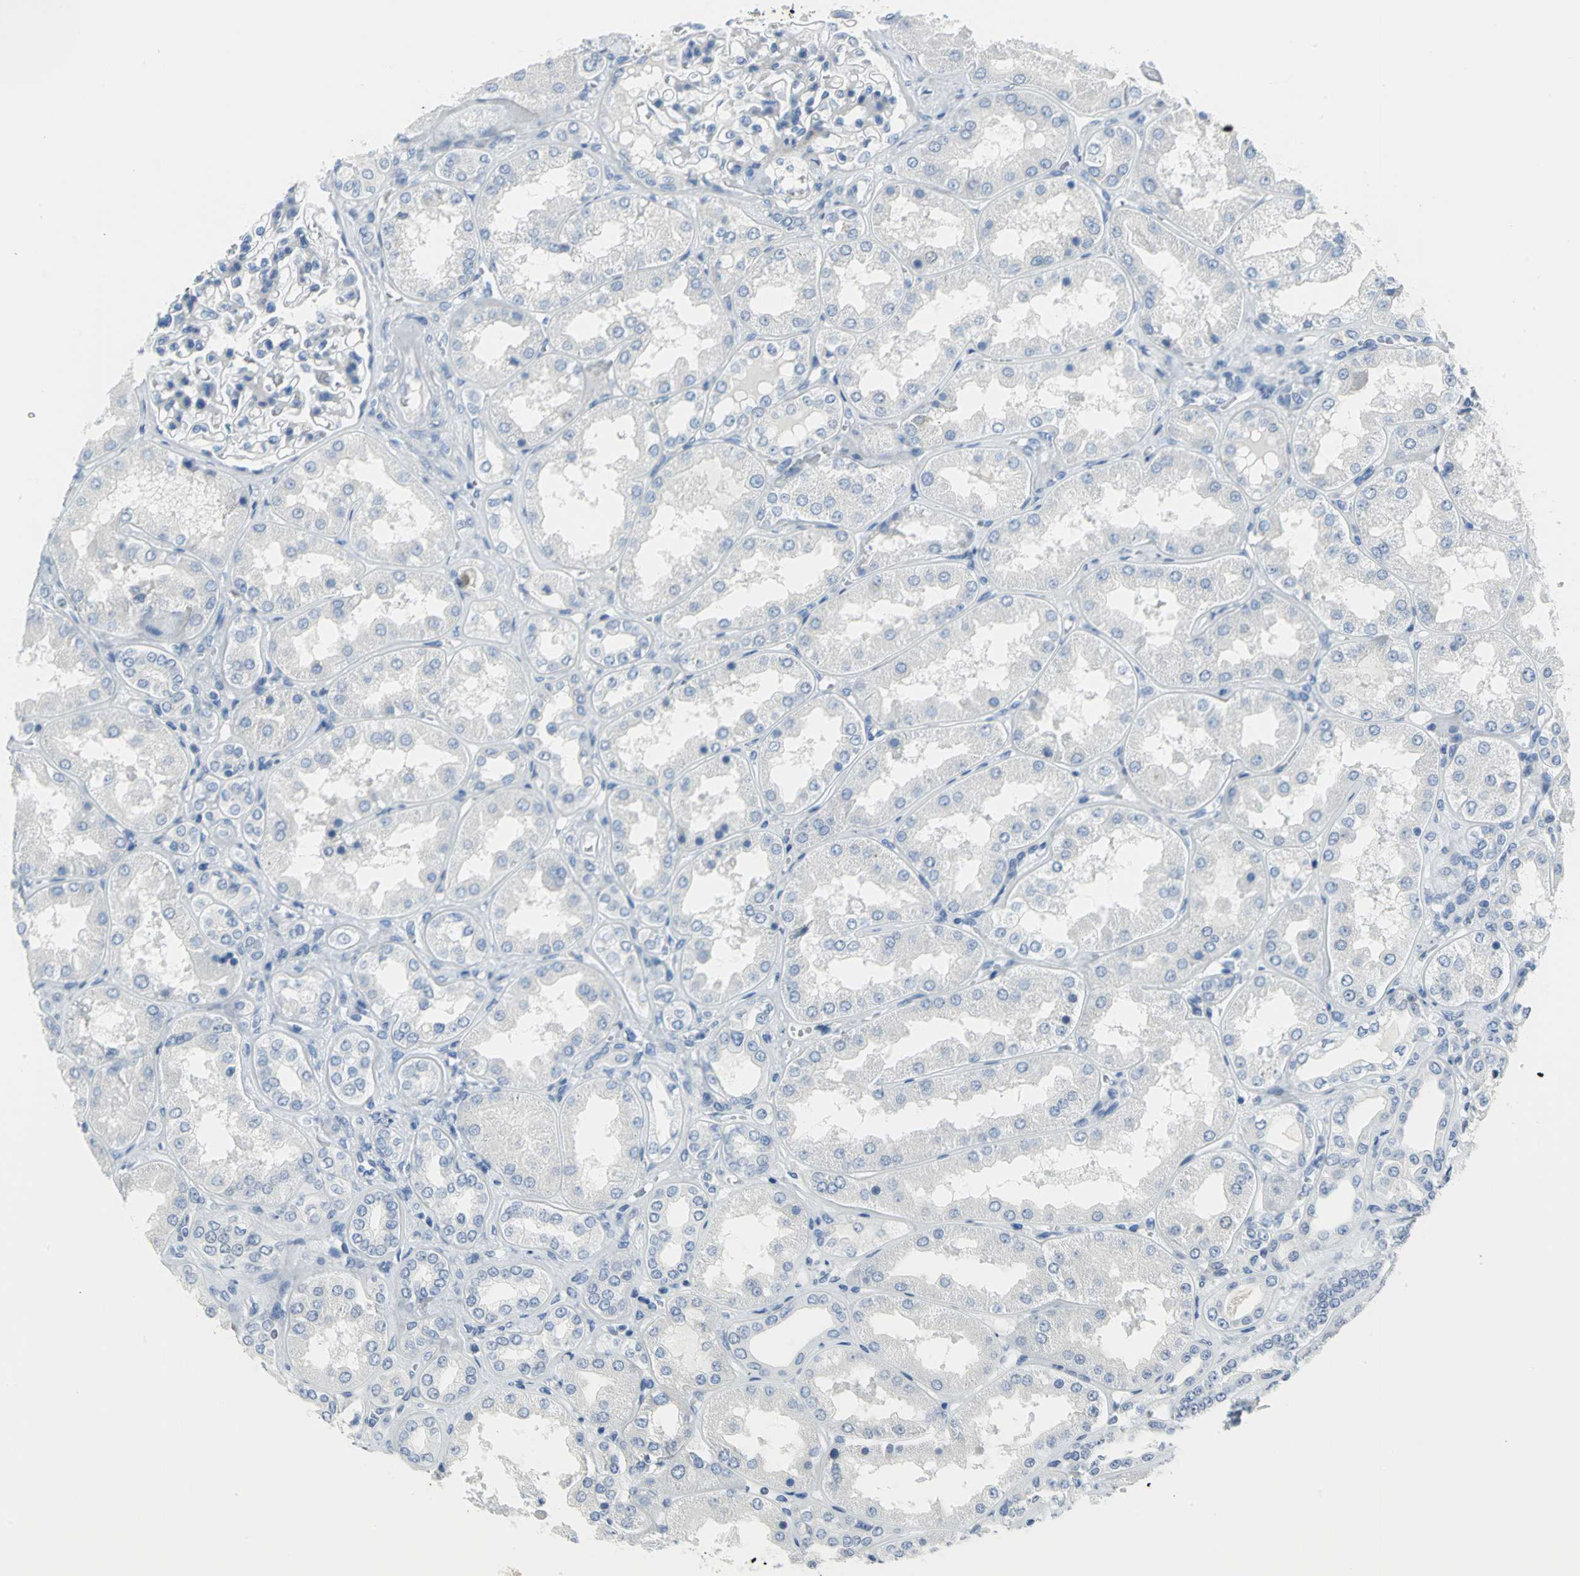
{"staining": {"intensity": "negative", "quantity": "none", "location": "none"}, "tissue": "kidney", "cell_type": "Cells in glomeruli", "image_type": "normal", "snomed": [{"axis": "morphology", "description": "Normal tissue, NOS"}, {"axis": "topography", "description": "Kidney"}], "caption": "IHC of normal human kidney demonstrates no staining in cells in glomeruli.", "gene": "MCM3", "patient": {"sex": "female", "age": 56}}